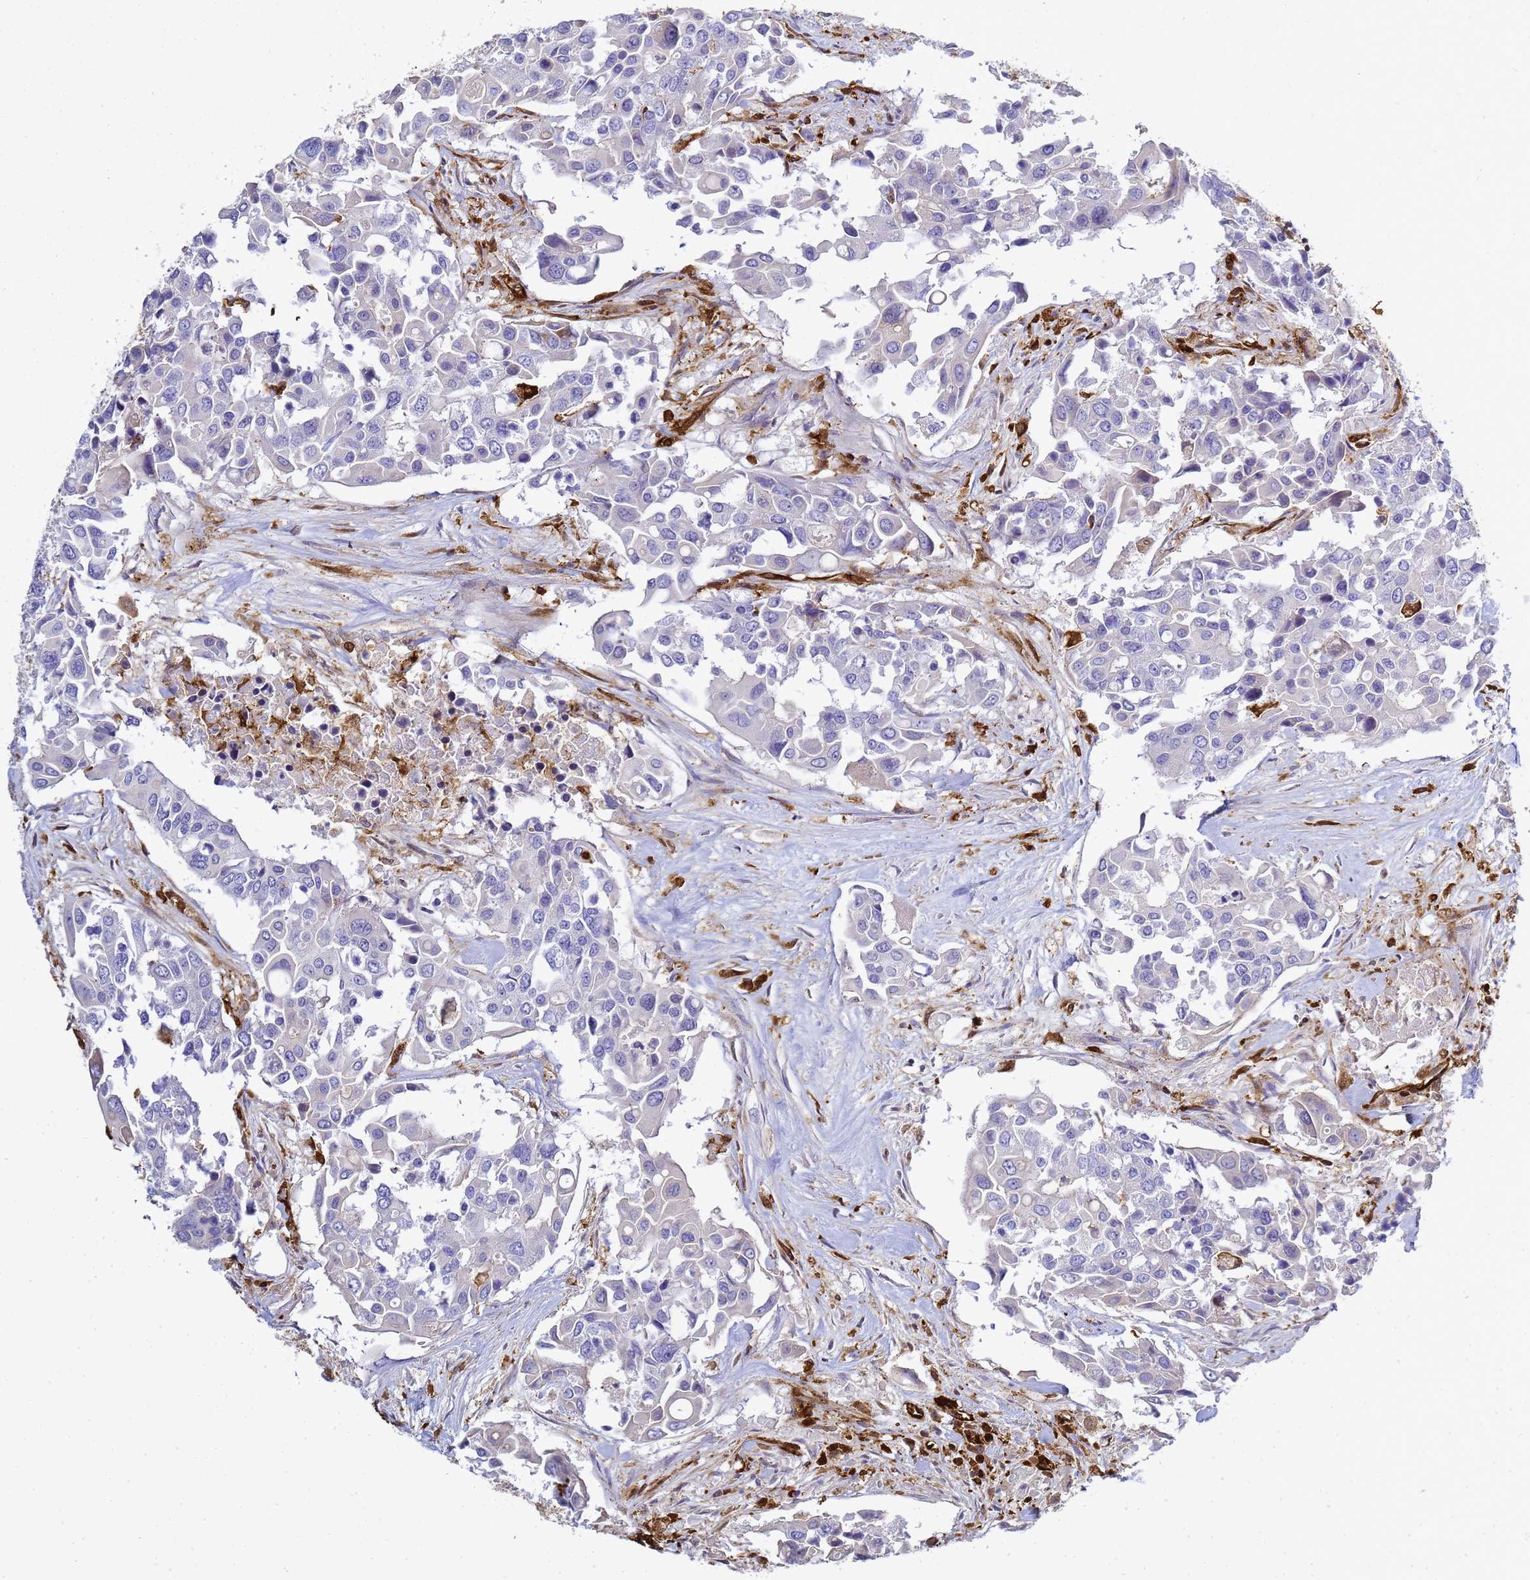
{"staining": {"intensity": "negative", "quantity": "none", "location": "none"}, "tissue": "colorectal cancer", "cell_type": "Tumor cells", "image_type": "cancer", "snomed": [{"axis": "morphology", "description": "Adenocarcinoma, NOS"}, {"axis": "topography", "description": "Colon"}], "caption": "Immunohistochemical staining of human colorectal cancer exhibits no significant expression in tumor cells.", "gene": "ZBTB8OS", "patient": {"sex": "male", "age": 77}}